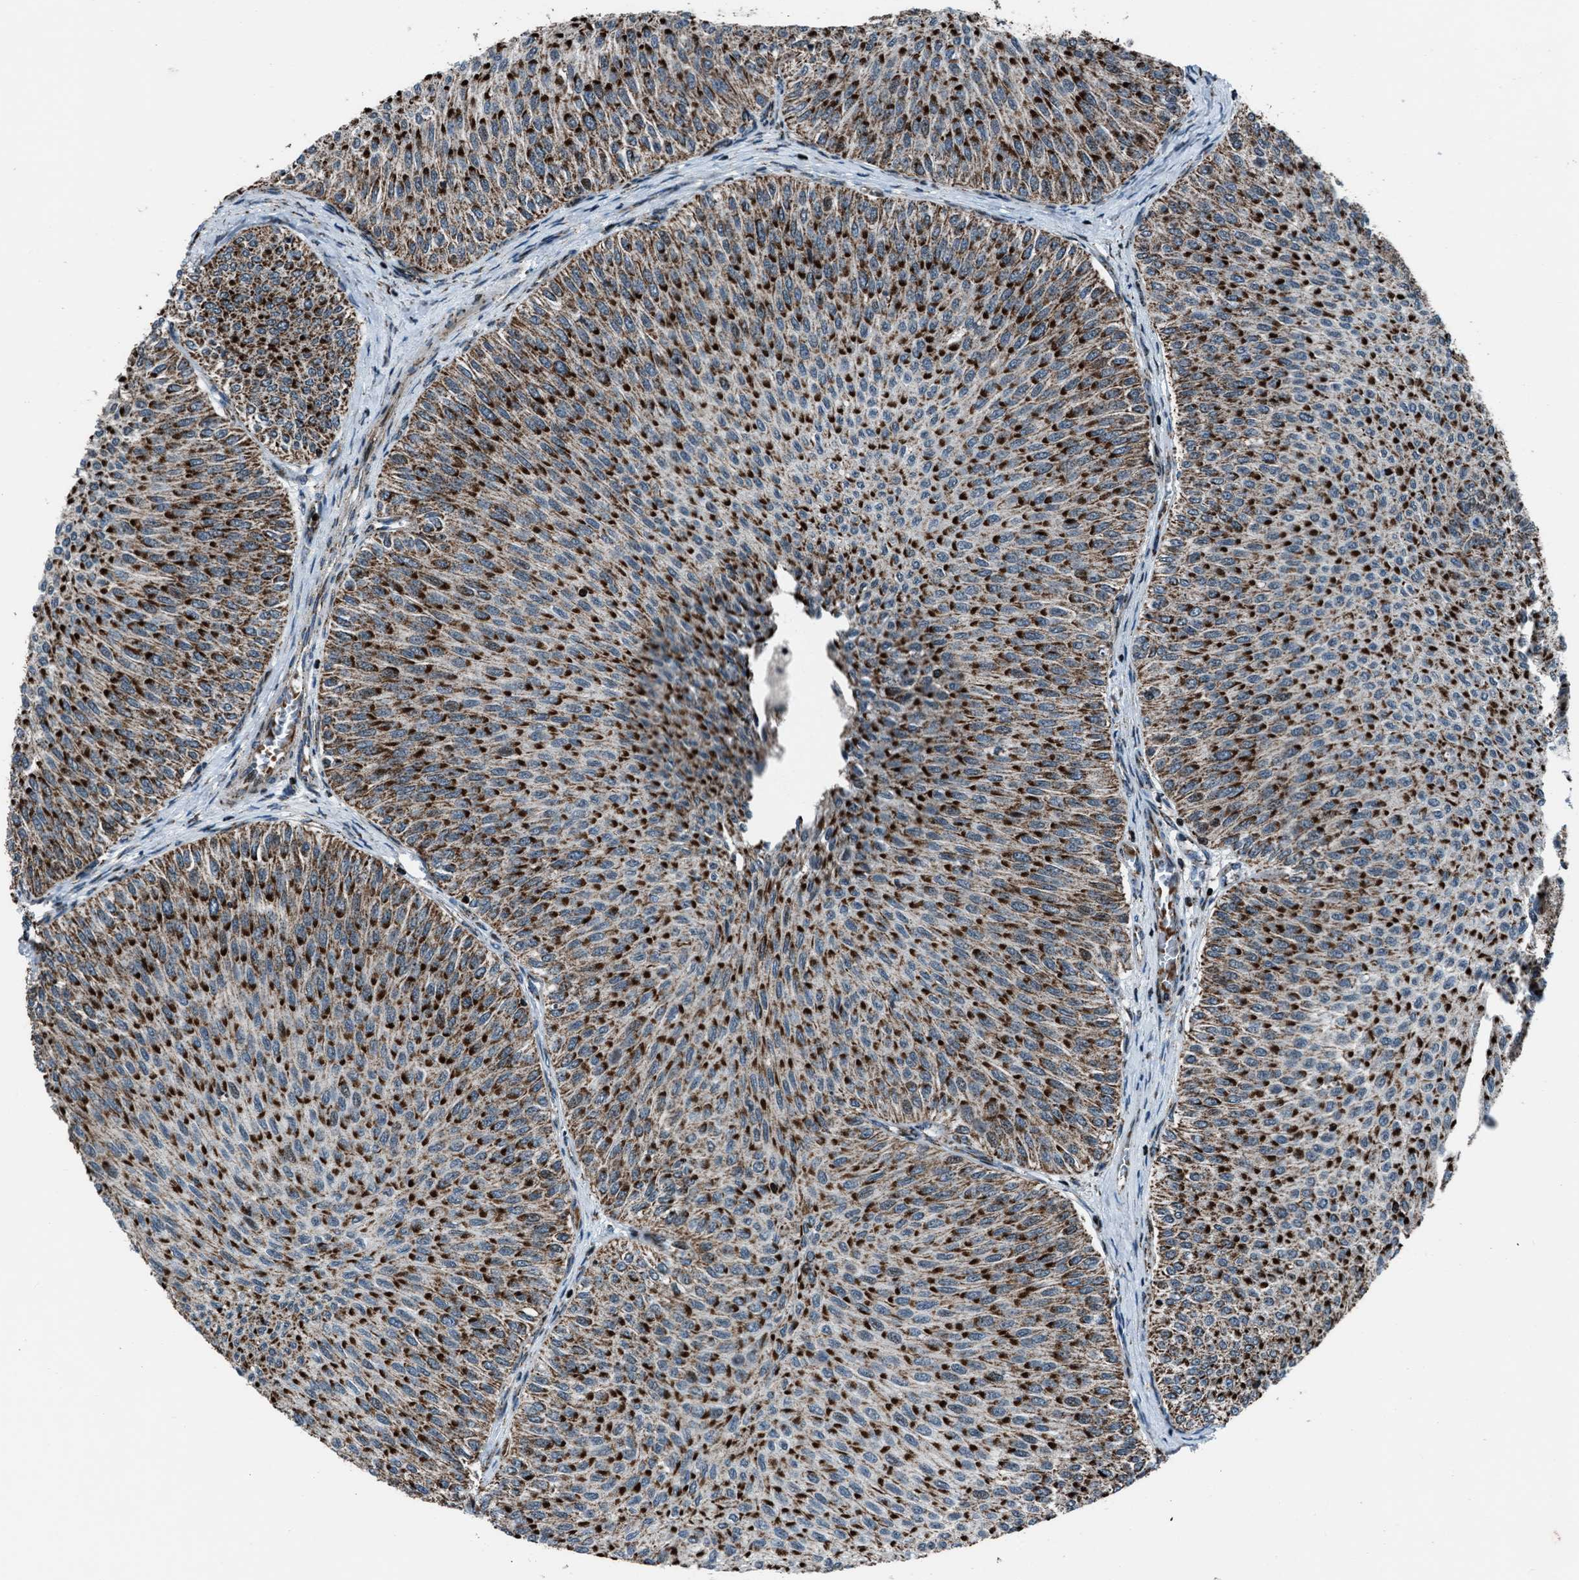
{"staining": {"intensity": "strong", "quantity": ">75%", "location": "cytoplasmic/membranous"}, "tissue": "urothelial cancer", "cell_type": "Tumor cells", "image_type": "cancer", "snomed": [{"axis": "morphology", "description": "Urothelial carcinoma, Low grade"}, {"axis": "topography", "description": "Urinary bladder"}], "caption": "Strong cytoplasmic/membranous protein expression is present in about >75% of tumor cells in urothelial cancer.", "gene": "MORC3", "patient": {"sex": "male", "age": 78}}